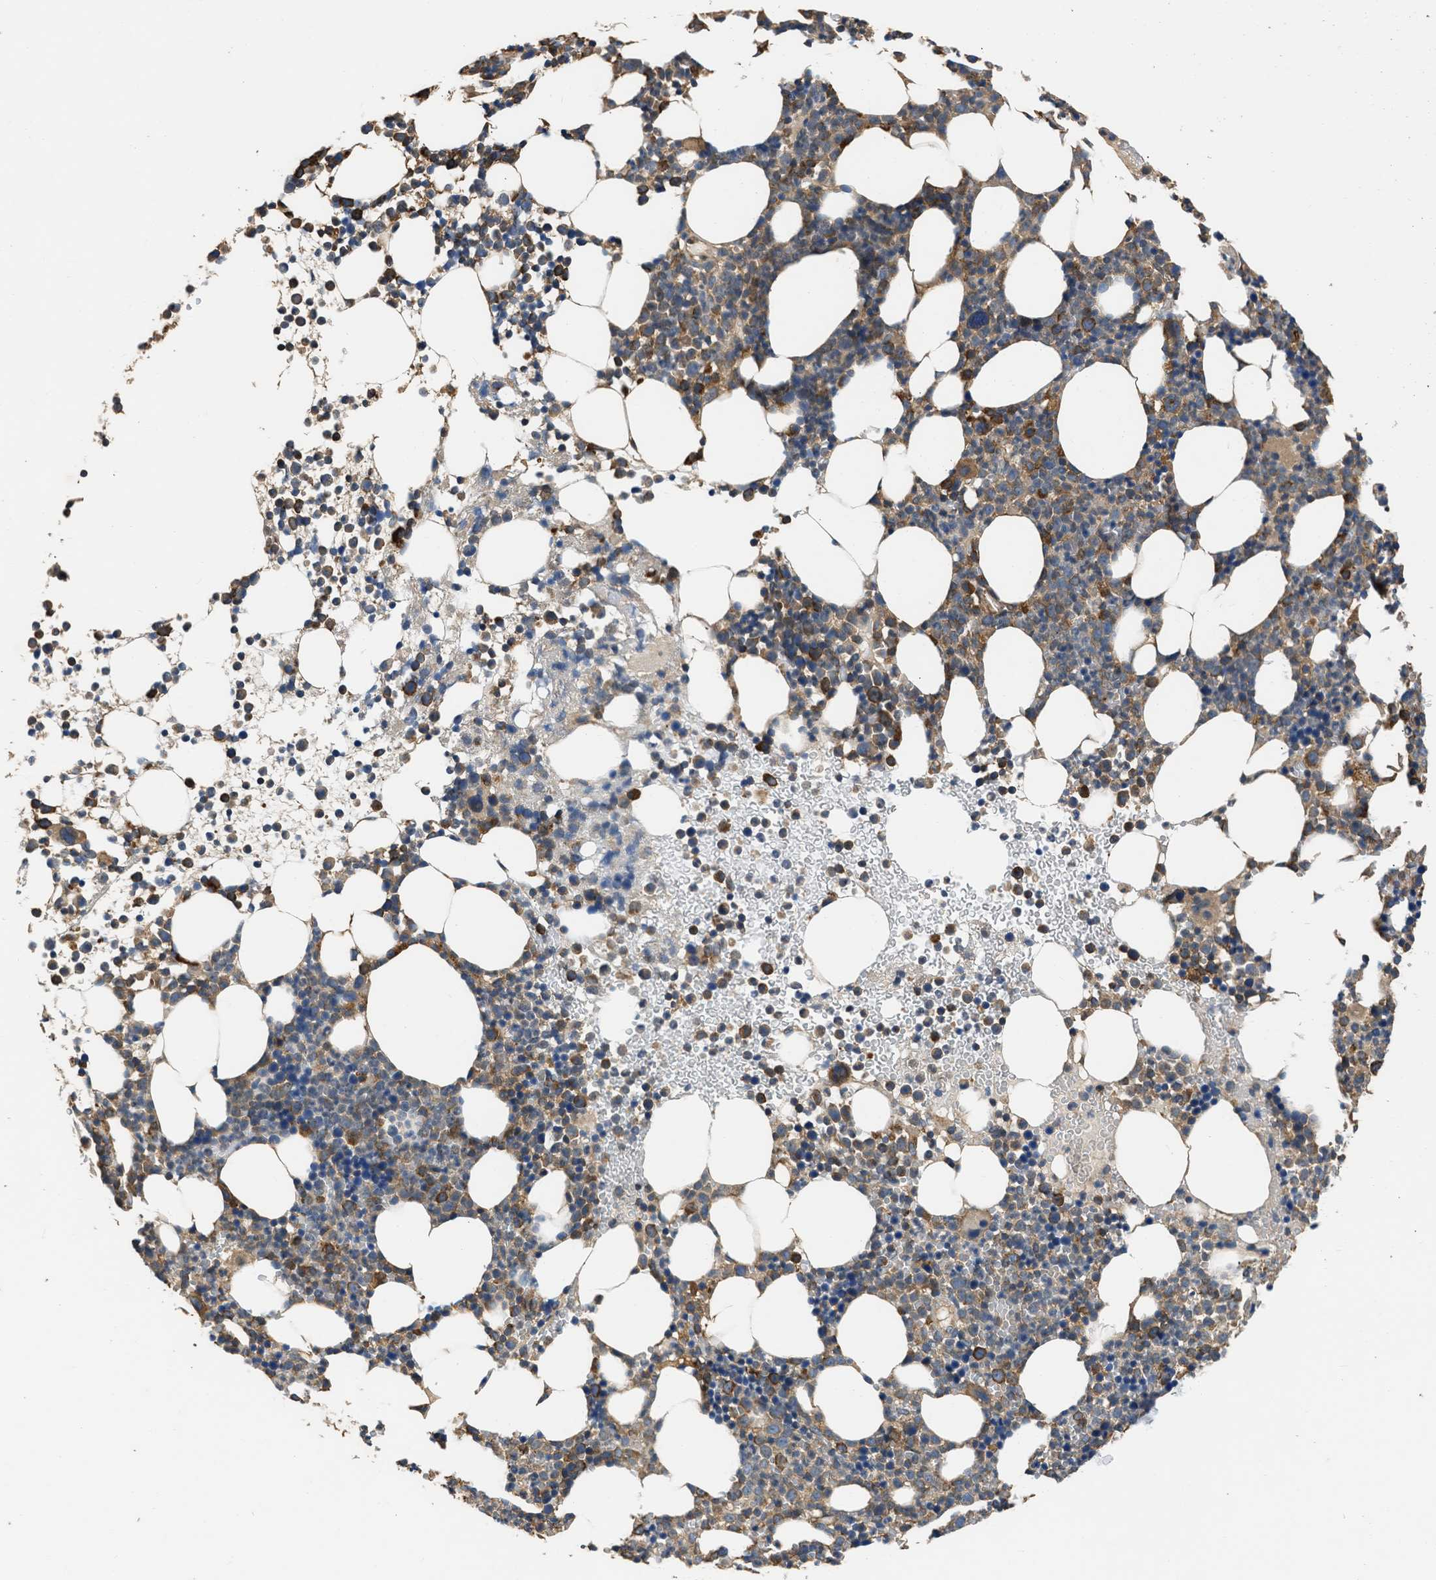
{"staining": {"intensity": "moderate", "quantity": ">75%", "location": "cytoplasmic/membranous"}, "tissue": "bone marrow", "cell_type": "Hematopoietic cells", "image_type": "normal", "snomed": [{"axis": "morphology", "description": "Normal tissue, NOS"}, {"axis": "morphology", "description": "Inflammation, NOS"}, {"axis": "topography", "description": "Bone marrow"}], "caption": "Protein expression analysis of normal human bone marrow reveals moderate cytoplasmic/membranous staining in approximately >75% of hematopoietic cells. The staining is performed using DAB (3,3'-diaminobenzidine) brown chromogen to label protein expression. The nuclei are counter-stained blue using hematoxylin.", "gene": "SLC36A4", "patient": {"sex": "female", "age": 67}}